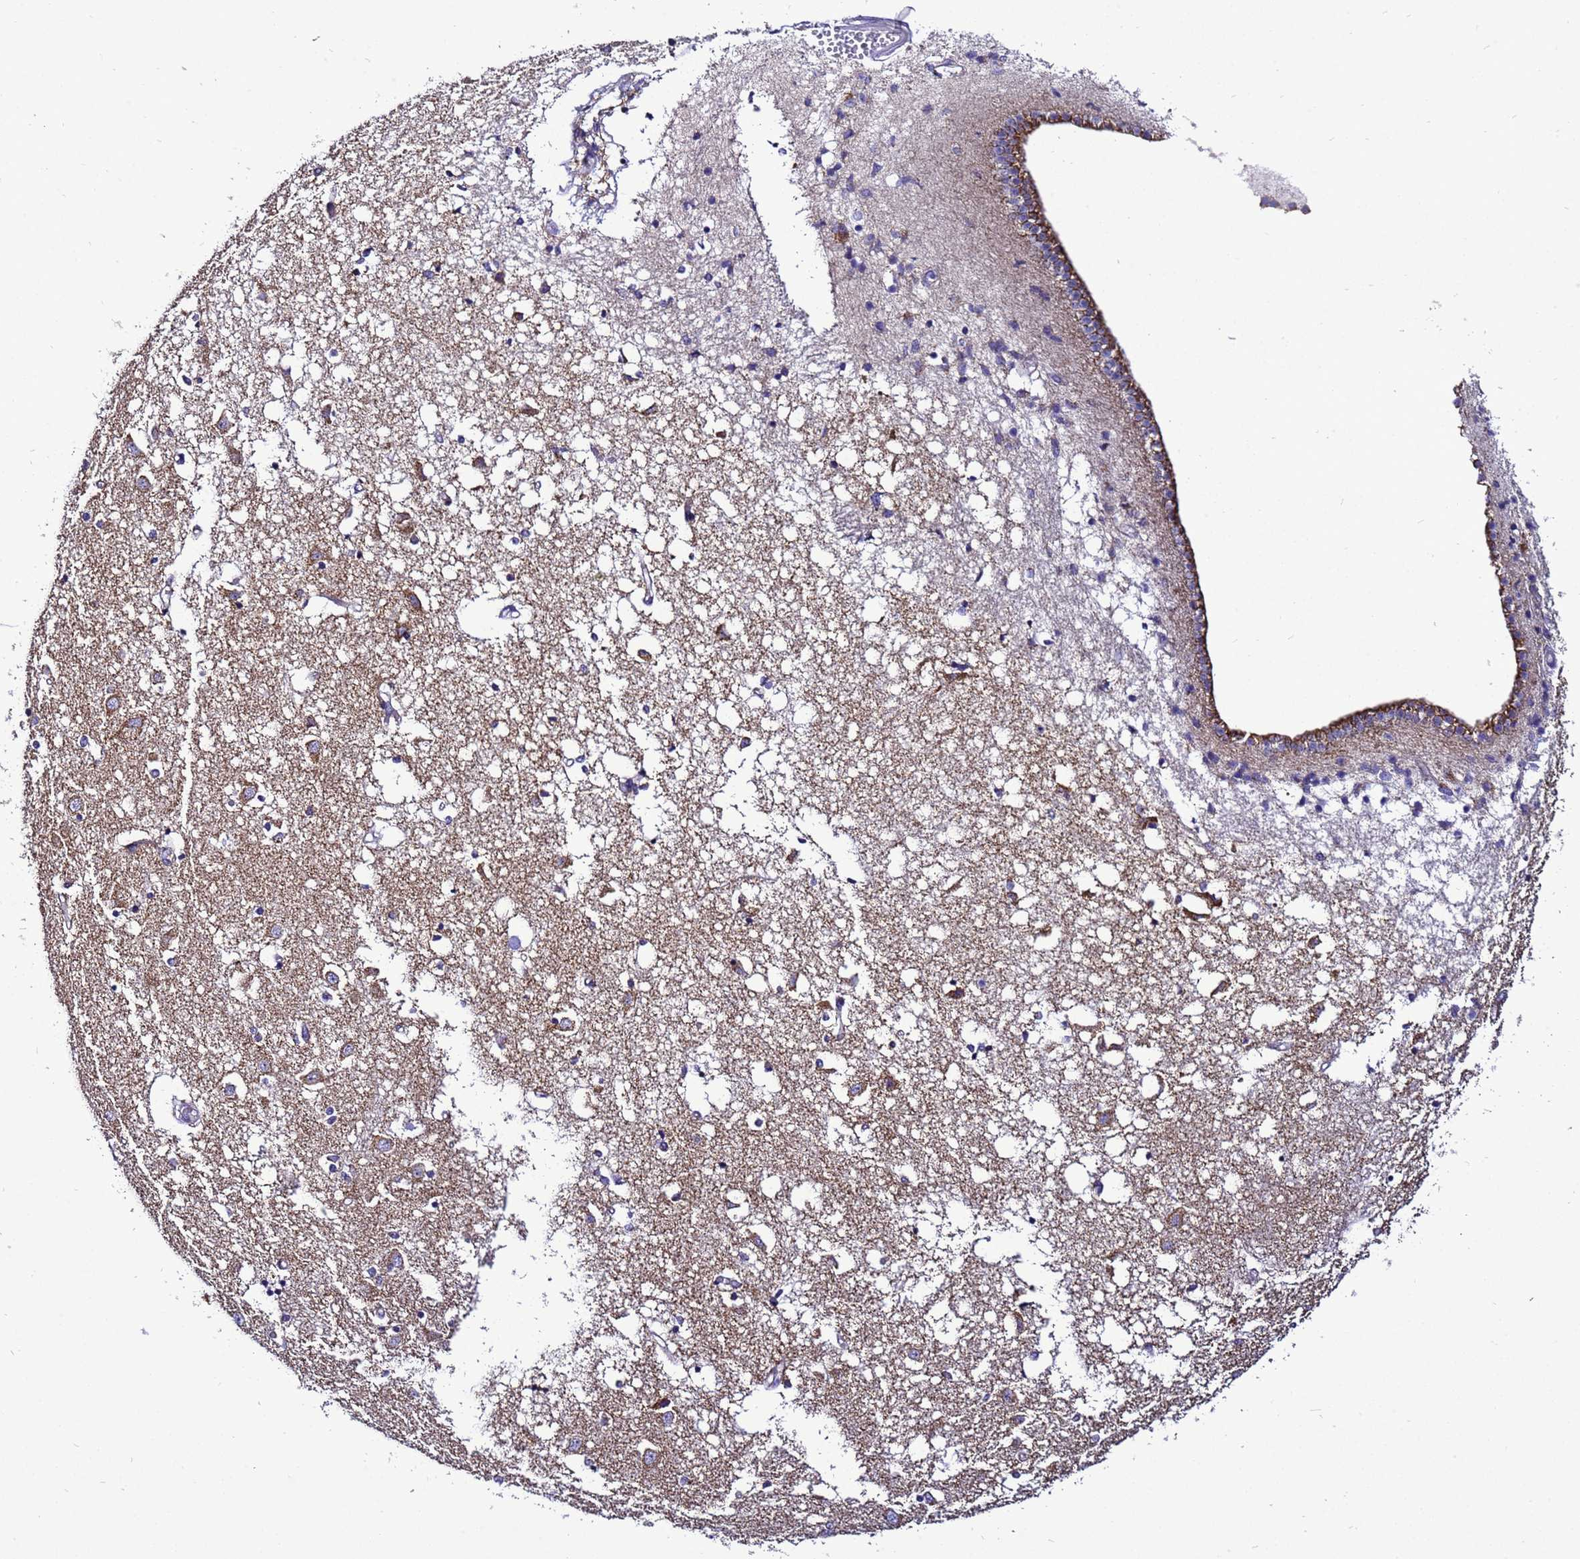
{"staining": {"intensity": "moderate", "quantity": "<25%", "location": "cytoplasmic/membranous"}, "tissue": "caudate", "cell_type": "Glial cells", "image_type": "normal", "snomed": [{"axis": "morphology", "description": "Normal tissue, NOS"}, {"axis": "topography", "description": "Lateral ventricle wall"}], "caption": "High-magnification brightfield microscopy of unremarkable caudate stained with DAB (3,3'-diaminobenzidine) (brown) and counterstained with hematoxylin (blue). glial cells exhibit moderate cytoplasmic/membranous staining is seen in approximately<25% of cells.", "gene": "HIGD2A", "patient": {"sex": "male", "age": 45}}